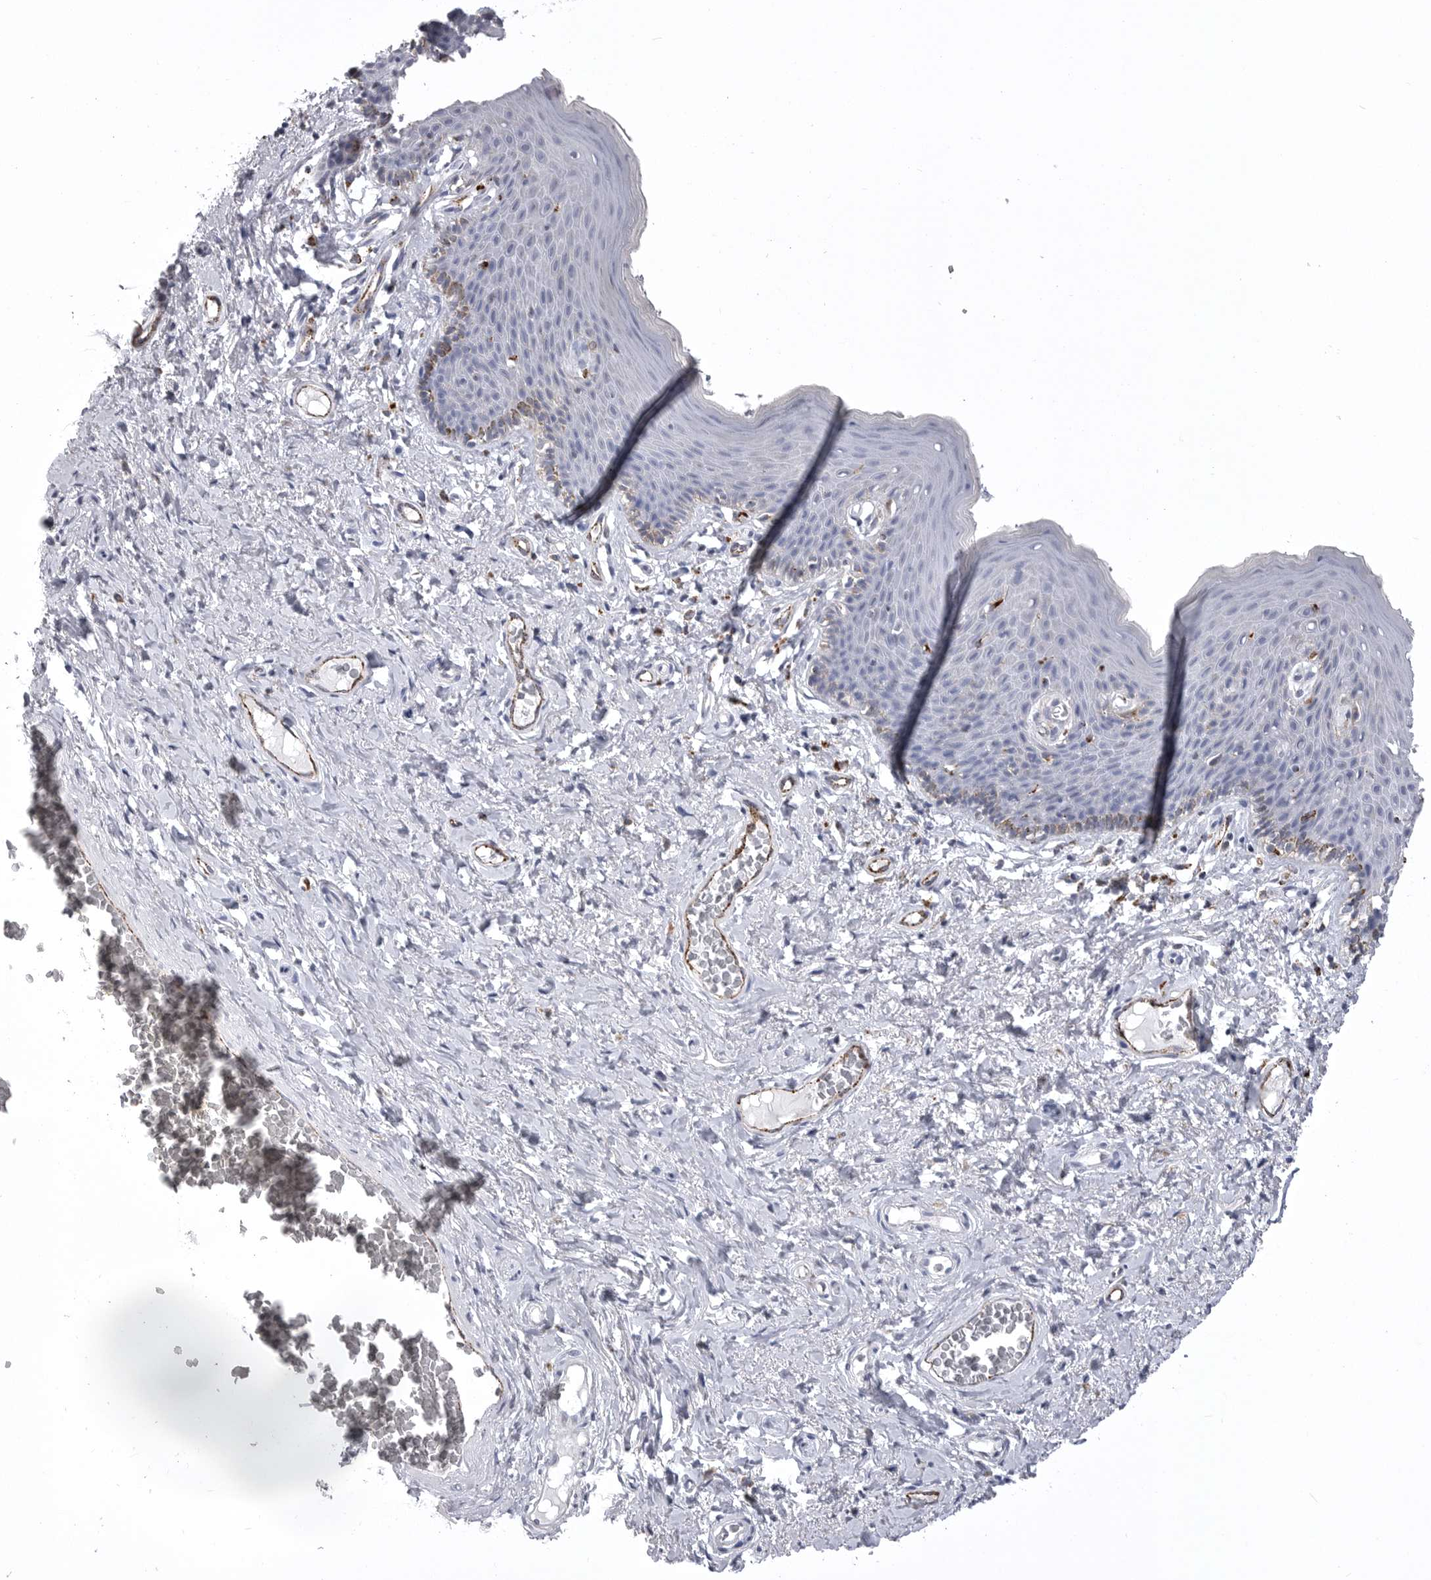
{"staining": {"intensity": "weak", "quantity": "<25%", "location": "cytoplasmic/membranous"}, "tissue": "skin", "cell_type": "Epidermal cells", "image_type": "normal", "snomed": [{"axis": "morphology", "description": "Normal tissue, NOS"}, {"axis": "topography", "description": "Vulva"}], "caption": "A high-resolution image shows IHC staining of unremarkable skin, which shows no significant positivity in epidermal cells. The staining was performed using DAB to visualize the protein expression in brown, while the nuclei were stained in blue with hematoxylin (Magnification: 20x).", "gene": "PSPN", "patient": {"sex": "female", "age": 66}}